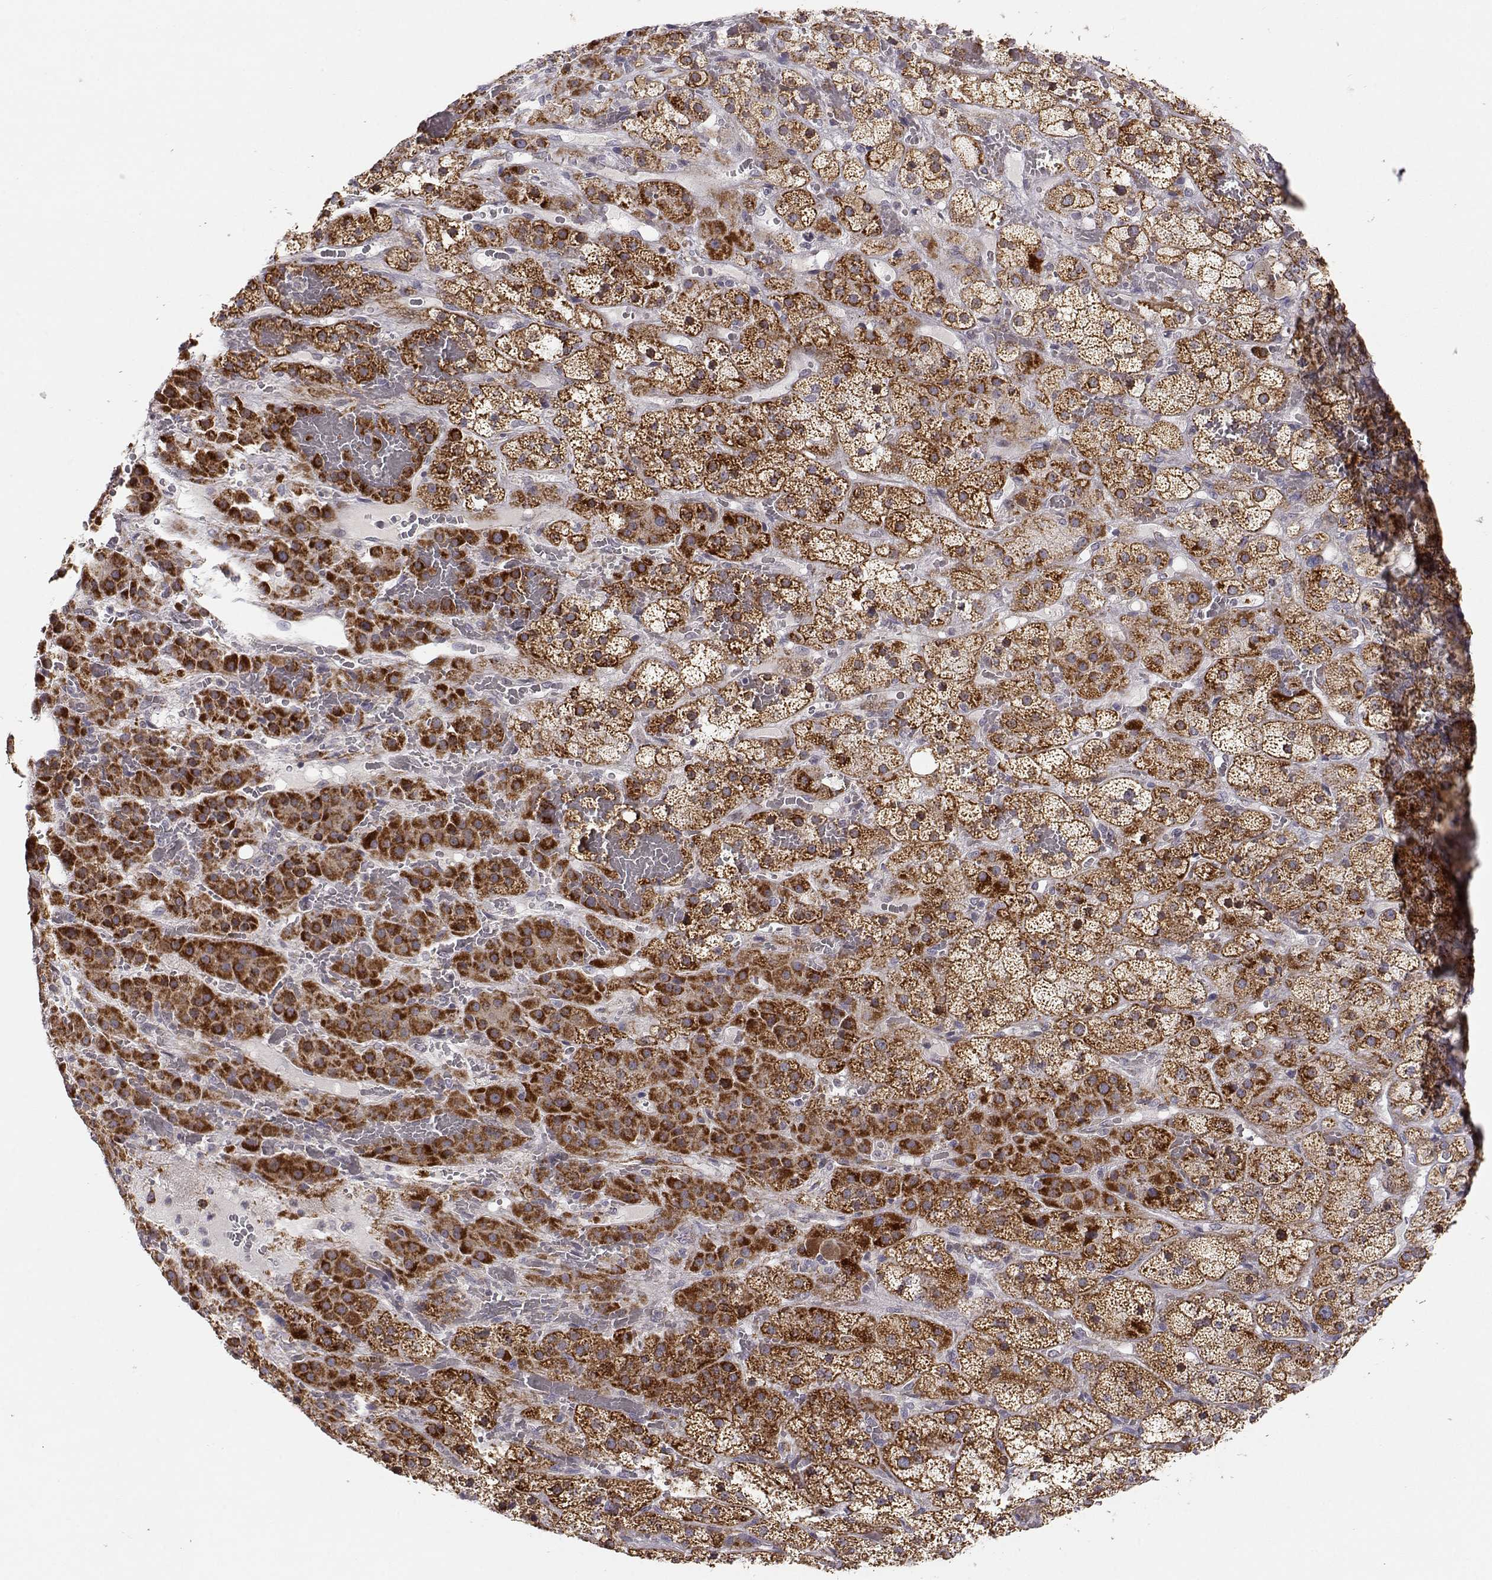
{"staining": {"intensity": "strong", "quantity": ">75%", "location": "cytoplasmic/membranous"}, "tissue": "adrenal gland", "cell_type": "Glandular cells", "image_type": "normal", "snomed": [{"axis": "morphology", "description": "Normal tissue, NOS"}, {"axis": "topography", "description": "Adrenal gland"}], "caption": "Protein analysis of unremarkable adrenal gland shows strong cytoplasmic/membranous expression in approximately >75% of glandular cells. (Stains: DAB (3,3'-diaminobenzidine) in brown, nuclei in blue, Microscopy: brightfield microscopy at high magnification).", "gene": "EXOG", "patient": {"sex": "male", "age": 57}}